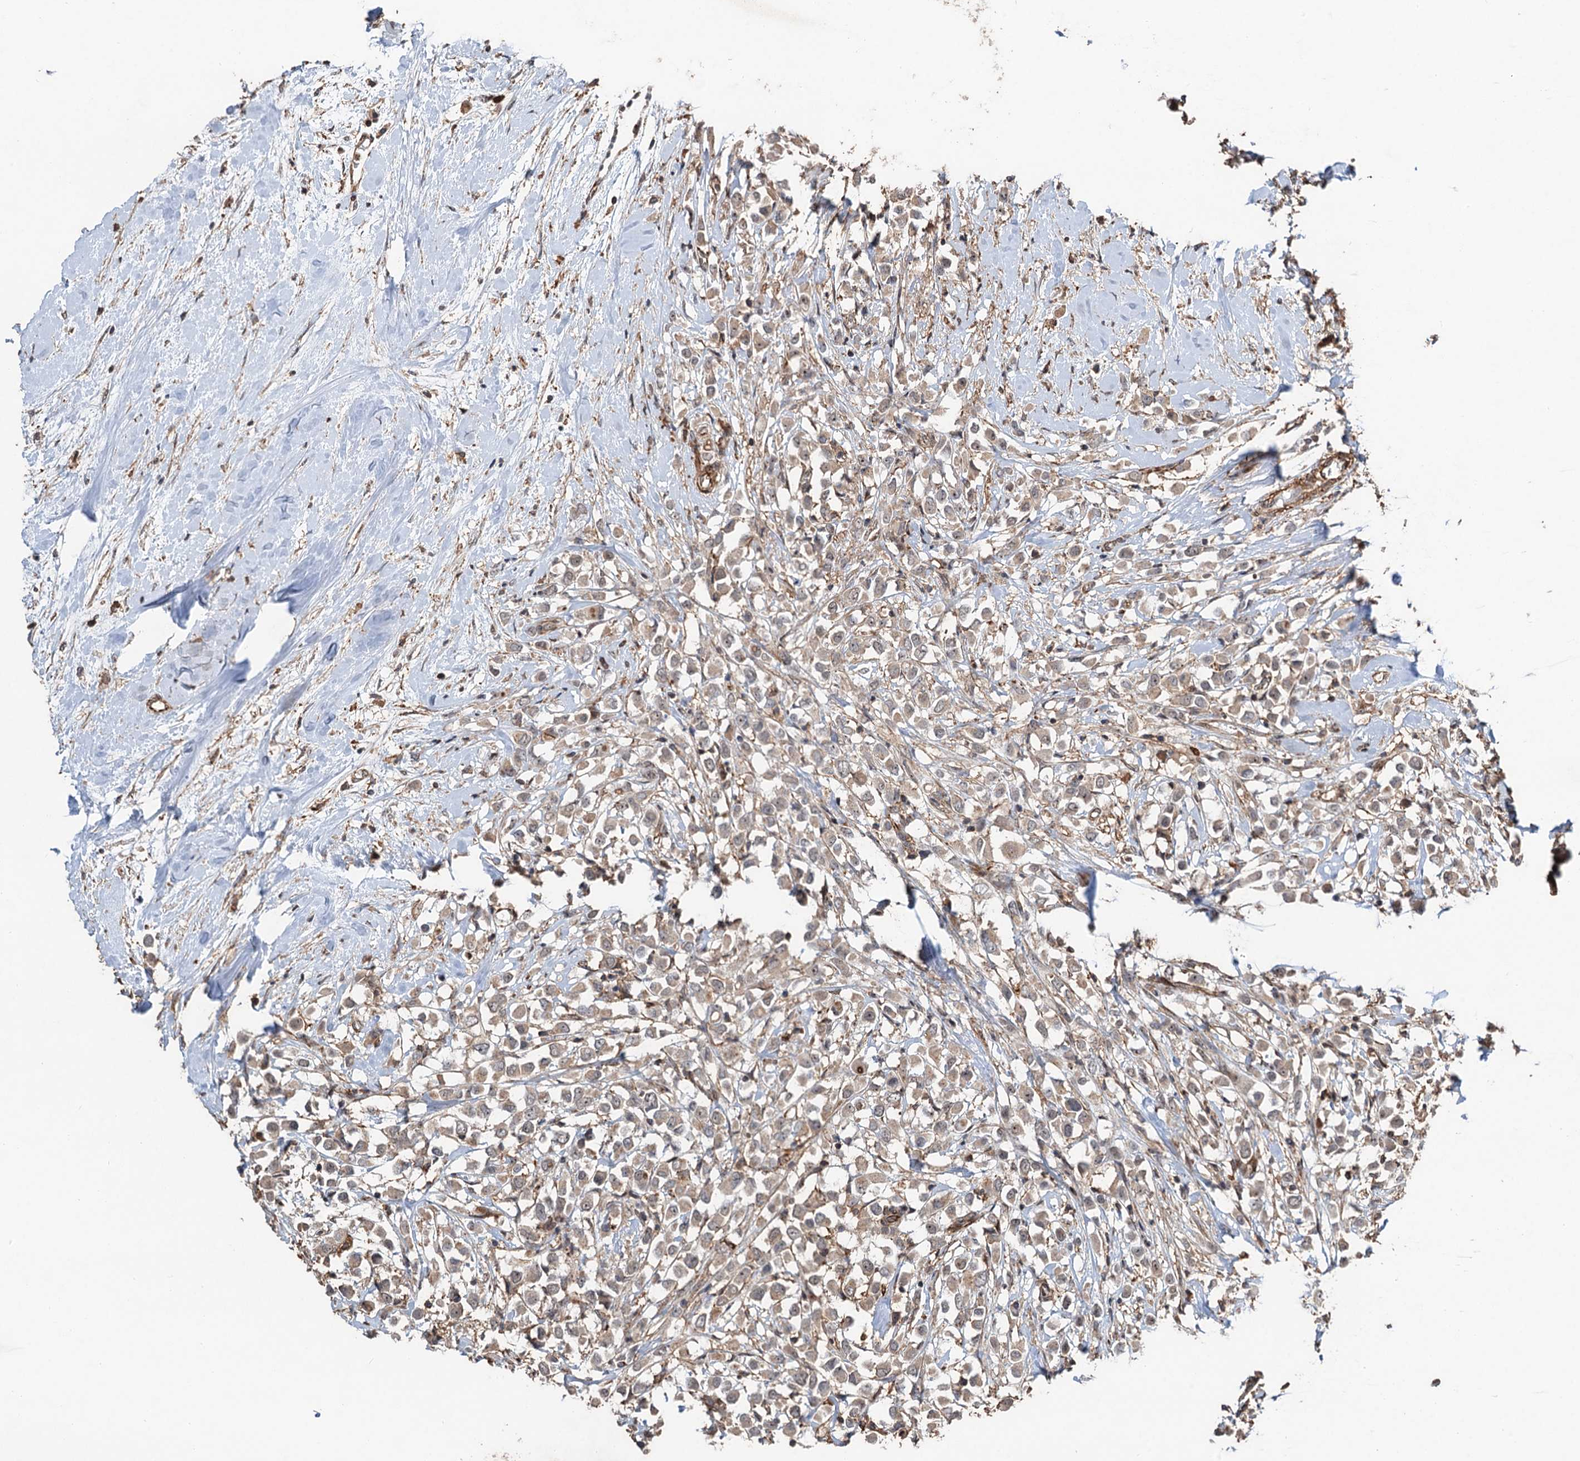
{"staining": {"intensity": "weak", "quantity": ">75%", "location": "cytoplasmic/membranous"}, "tissue": "breast cancer", "cell_type": "Tumor cells", "image_type": "cancer", "snomed": [{"axis": "morphology", "description": "Duct carcinoma"}, {"axis": "topography", "description": "Breast"}], "caption": "DAB (3,3'-diaminobenzidine) immunohistochemical staining of human breast intraductal carcinoma reveals weak cytoplasmic/membranous protein positivity in approximately >75% of tumor cells.", "gene": "TMA16", "patient": {"sex": "female", "age": 87}}